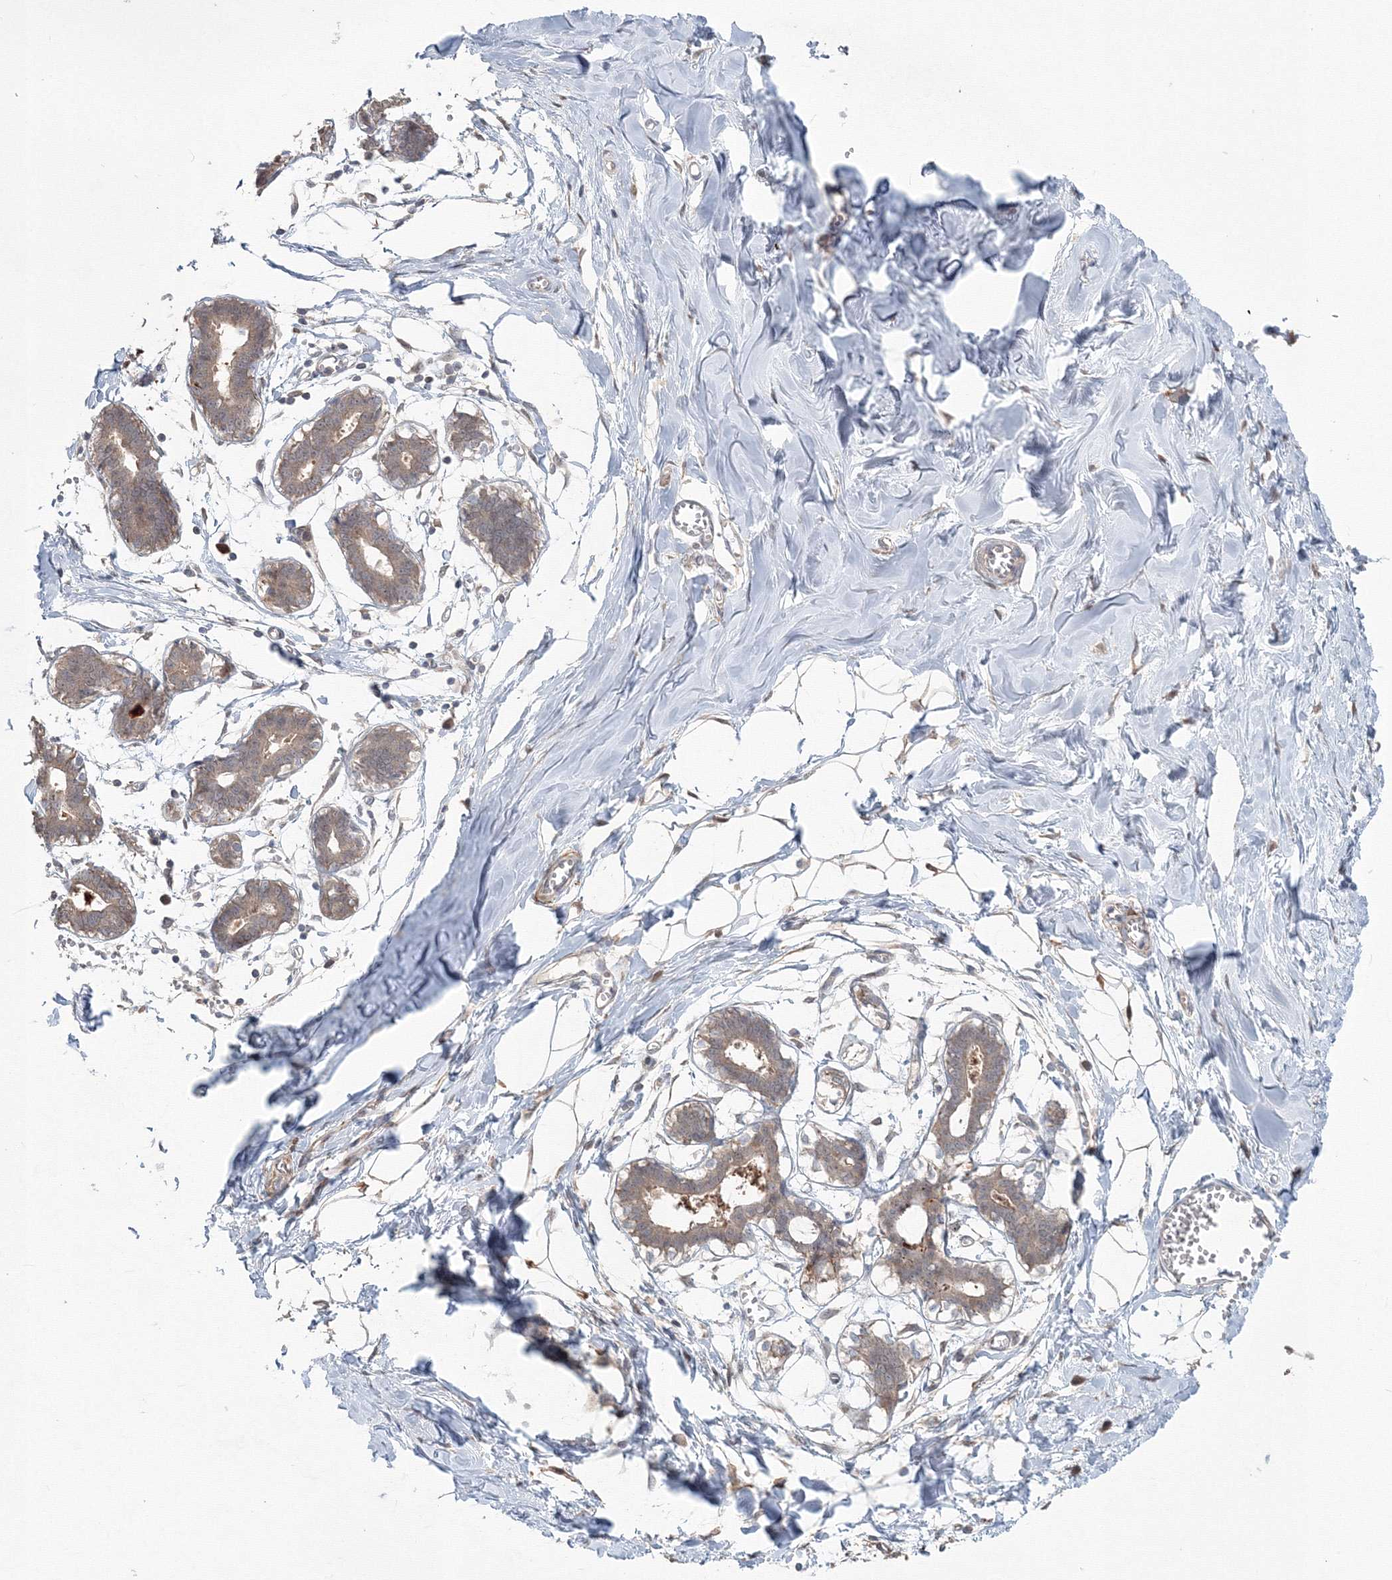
{"staining": {"intensity": "weak", "quantity": "<25%", "location": "cytoplasmic/membranous"}, "tissue": "breast", "cell_type": "Adipocytes", "image_type": "normal", "snomed": [{"axis": "morphology", "description": "Normal tissue, NOS"}, {"axis": "topography", "description": "Breast"}], "caption": "DAB (3,3'-diaminobenzidine) immunohistochemical staining of normal human breast shows no significant positivity in adipocytes. (DAB IHC, high magnification).", "gene": "MKRN2", "patient": {"sex": "female", "age": 27}}